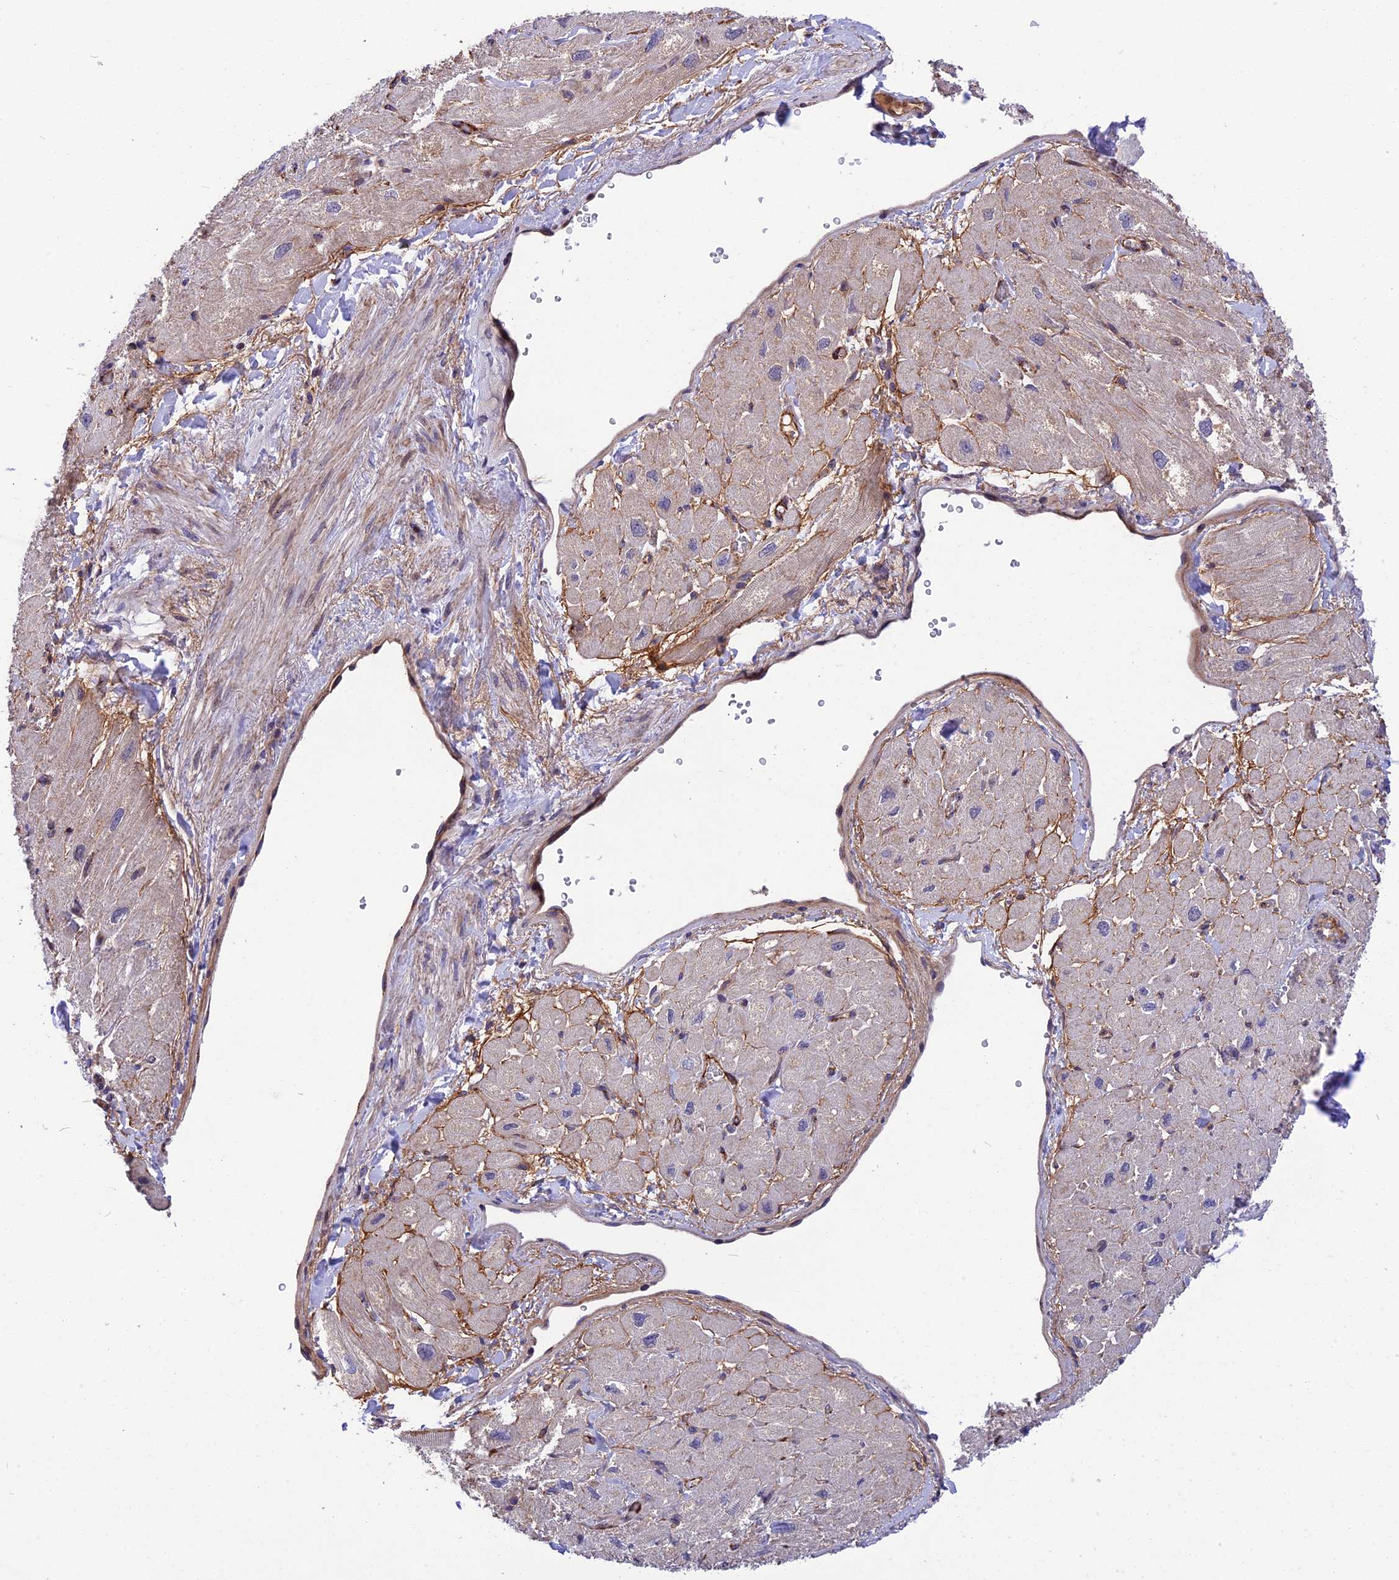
{"staining": {"intensity": "weak", "quantity": "<25%", "location": "cytoplasmic/membranous"}, "tissue": "heart muscle", "cell_type": "Cardiomyocytes", "image_type": "normal", "snomed": [{"axis": "morphology", "description": "Normal tissue, NOS"}, {"axis": "topography", "description": "Heart"}], "caption": "Immunohistochemistry (IHC) image of benign heart muscle: human heart muscle stained with DAB (3,3'-diaminobenzidine) reveals no significant protein expression in cardiomyocytes. (IHC, brightfield microscopy, high magnification).", "gene": "MFSD2A", "patient": {"sex": "male", "age": 65}}